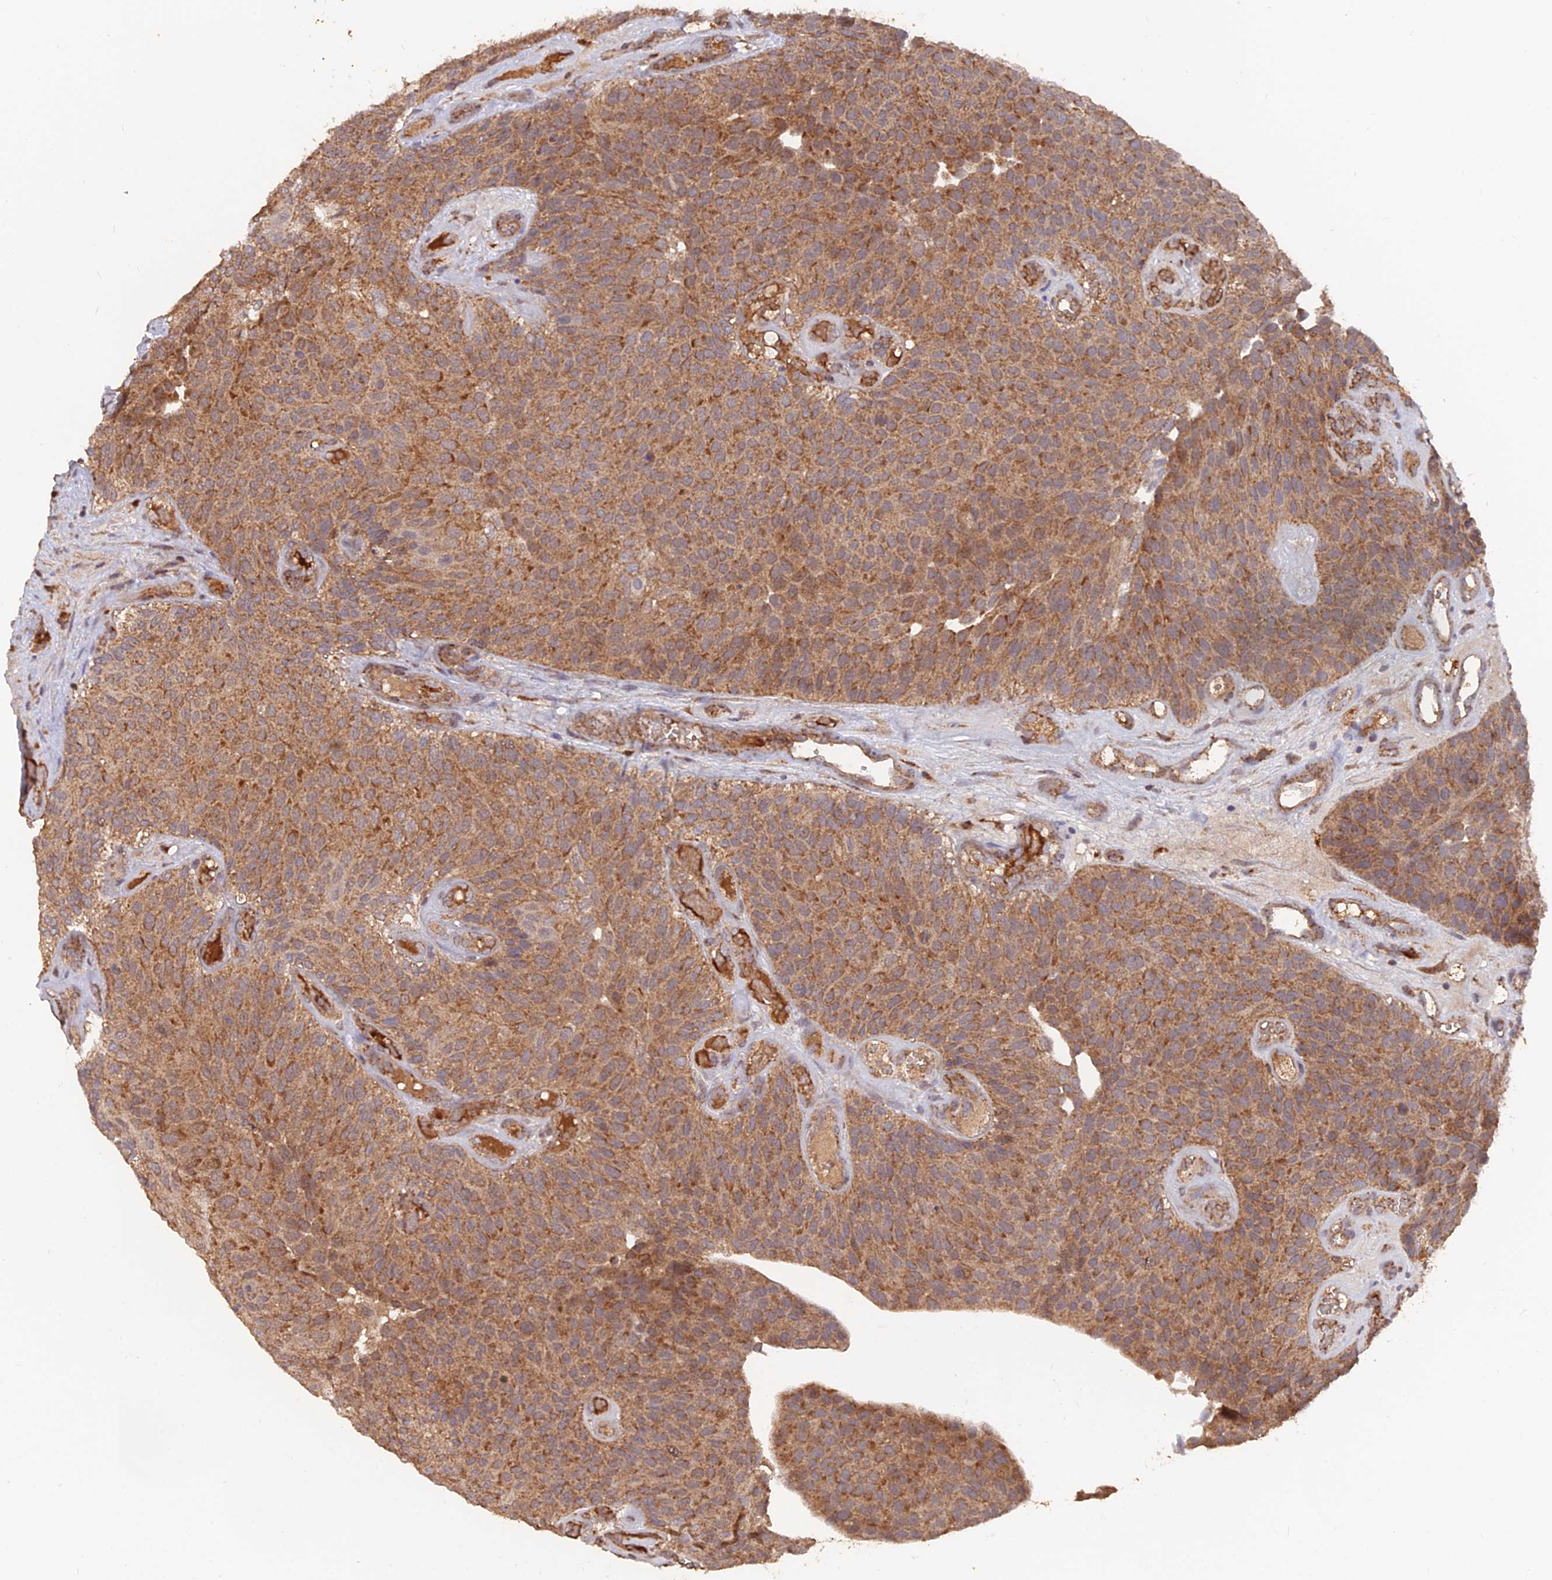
{"staining": {"intensity": "moderate", "quantity": ">75%", "location": "cytoplasmic/membranous"}, "tissue": "urothelial cancer", "cell_type": "Tumor cells", "image_type": "cancer", "snomed": [{"axis": "morphology", "description": "Urothelial carcinoma, Low grade"}, {"axis": "topography", "description": "Urinary bladder"}], "caption": "Immunohistochemistry (IHC) histopathology image of neoplastic tissue: human urothelial cancer stained using immunohistochemistry shows medium levels of moderate protein expression localized specifically in the cytoplasmic/membranous of tumor cells, appearing as a cytoplasmic/membranous brown color.", "gene": "IFT22", "patient": {"sex": "male", "age": 89}}